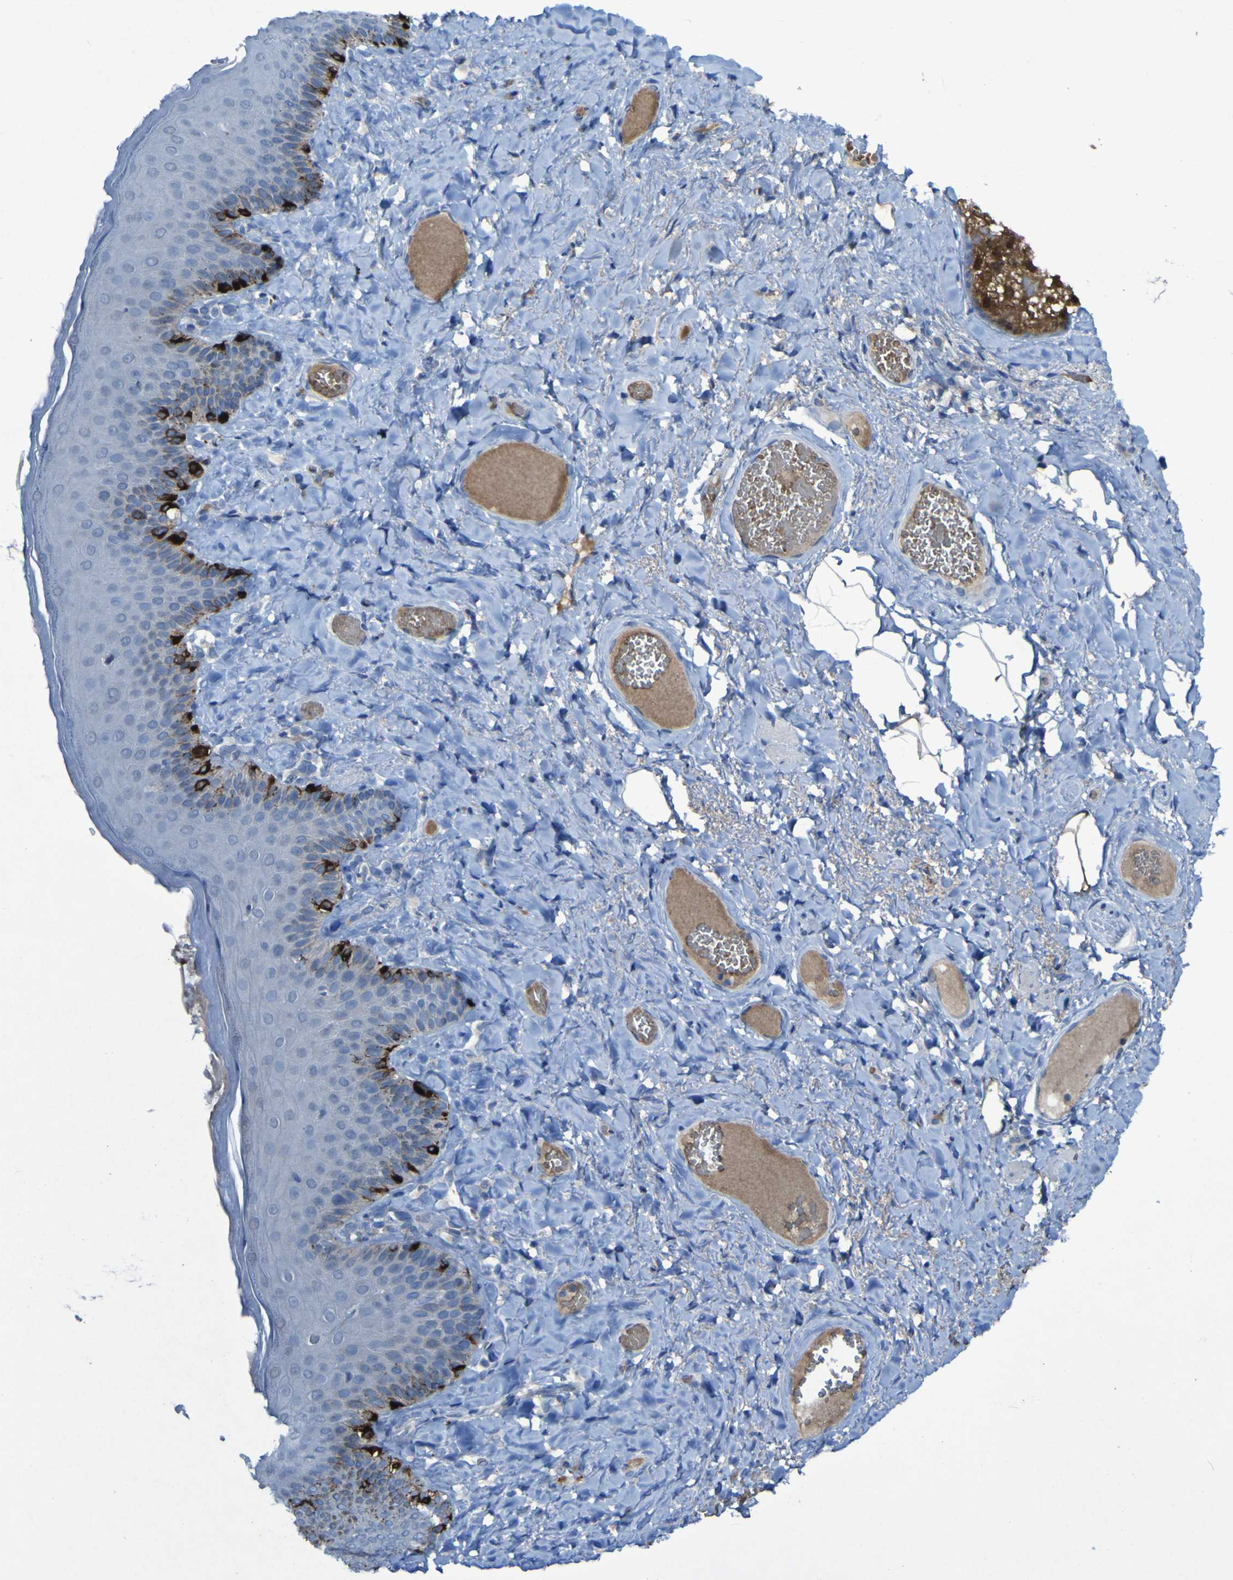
{"staining": {"intensity": "strong", "quantity": "<25%", "location": "cytoplasmic/membranous"}, "tissue": "skin", "cell_type": "Epidermal cells", "image_type": "normal", "snomed": [{"axis": "morphology", "description": "Normal tissue, NOS"}, {"axis": "topography", "description": "Anal"}], "caption": "Protein staining by immunohistochemistry shows strong cytoplasmic/membranous positivity in approximately <25% of epidermal cells in benign skin.", "gene": "SGK2", "patient": {"sex": "male", "age": 69}}